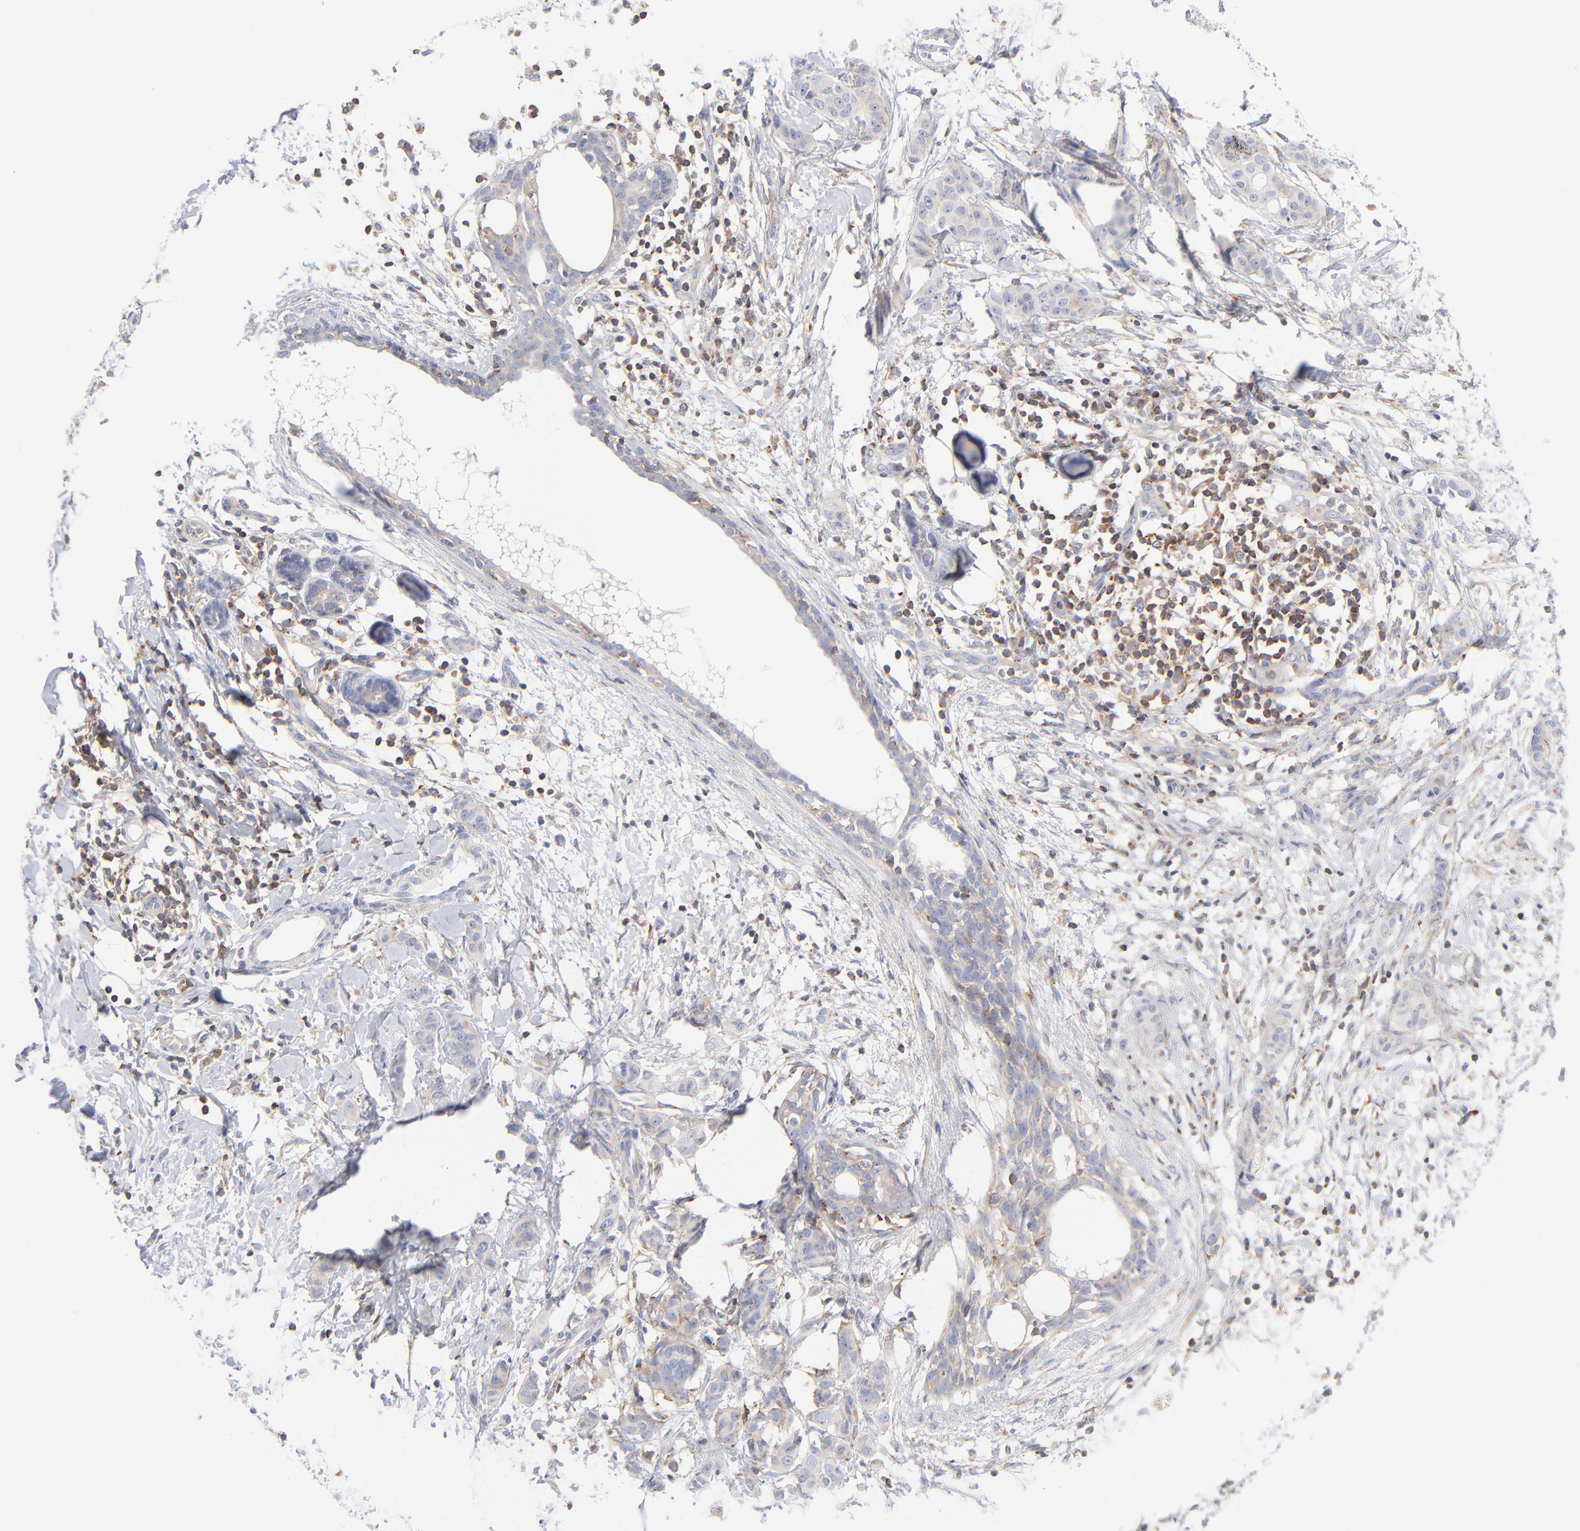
{"staining": {"intensity": "negative", "quantity": "none", "location": "none"}, "tissue": "breast cancer", "cell_type": "Tumor cells", "image_type": "cancer", "snomed": [{"axis": "morphology", "description": "Duct carcinoma"}, {"axis": "topography", "description": "Breast"}], "caption": "IHC histopathology image of breast infiltrating ductal carcinoma stained for a protein (brown), which demonstrates no positivity in tumor cells.", "gene": "SEPTIN6", "patient": {"sex": "female", "age": 40}}